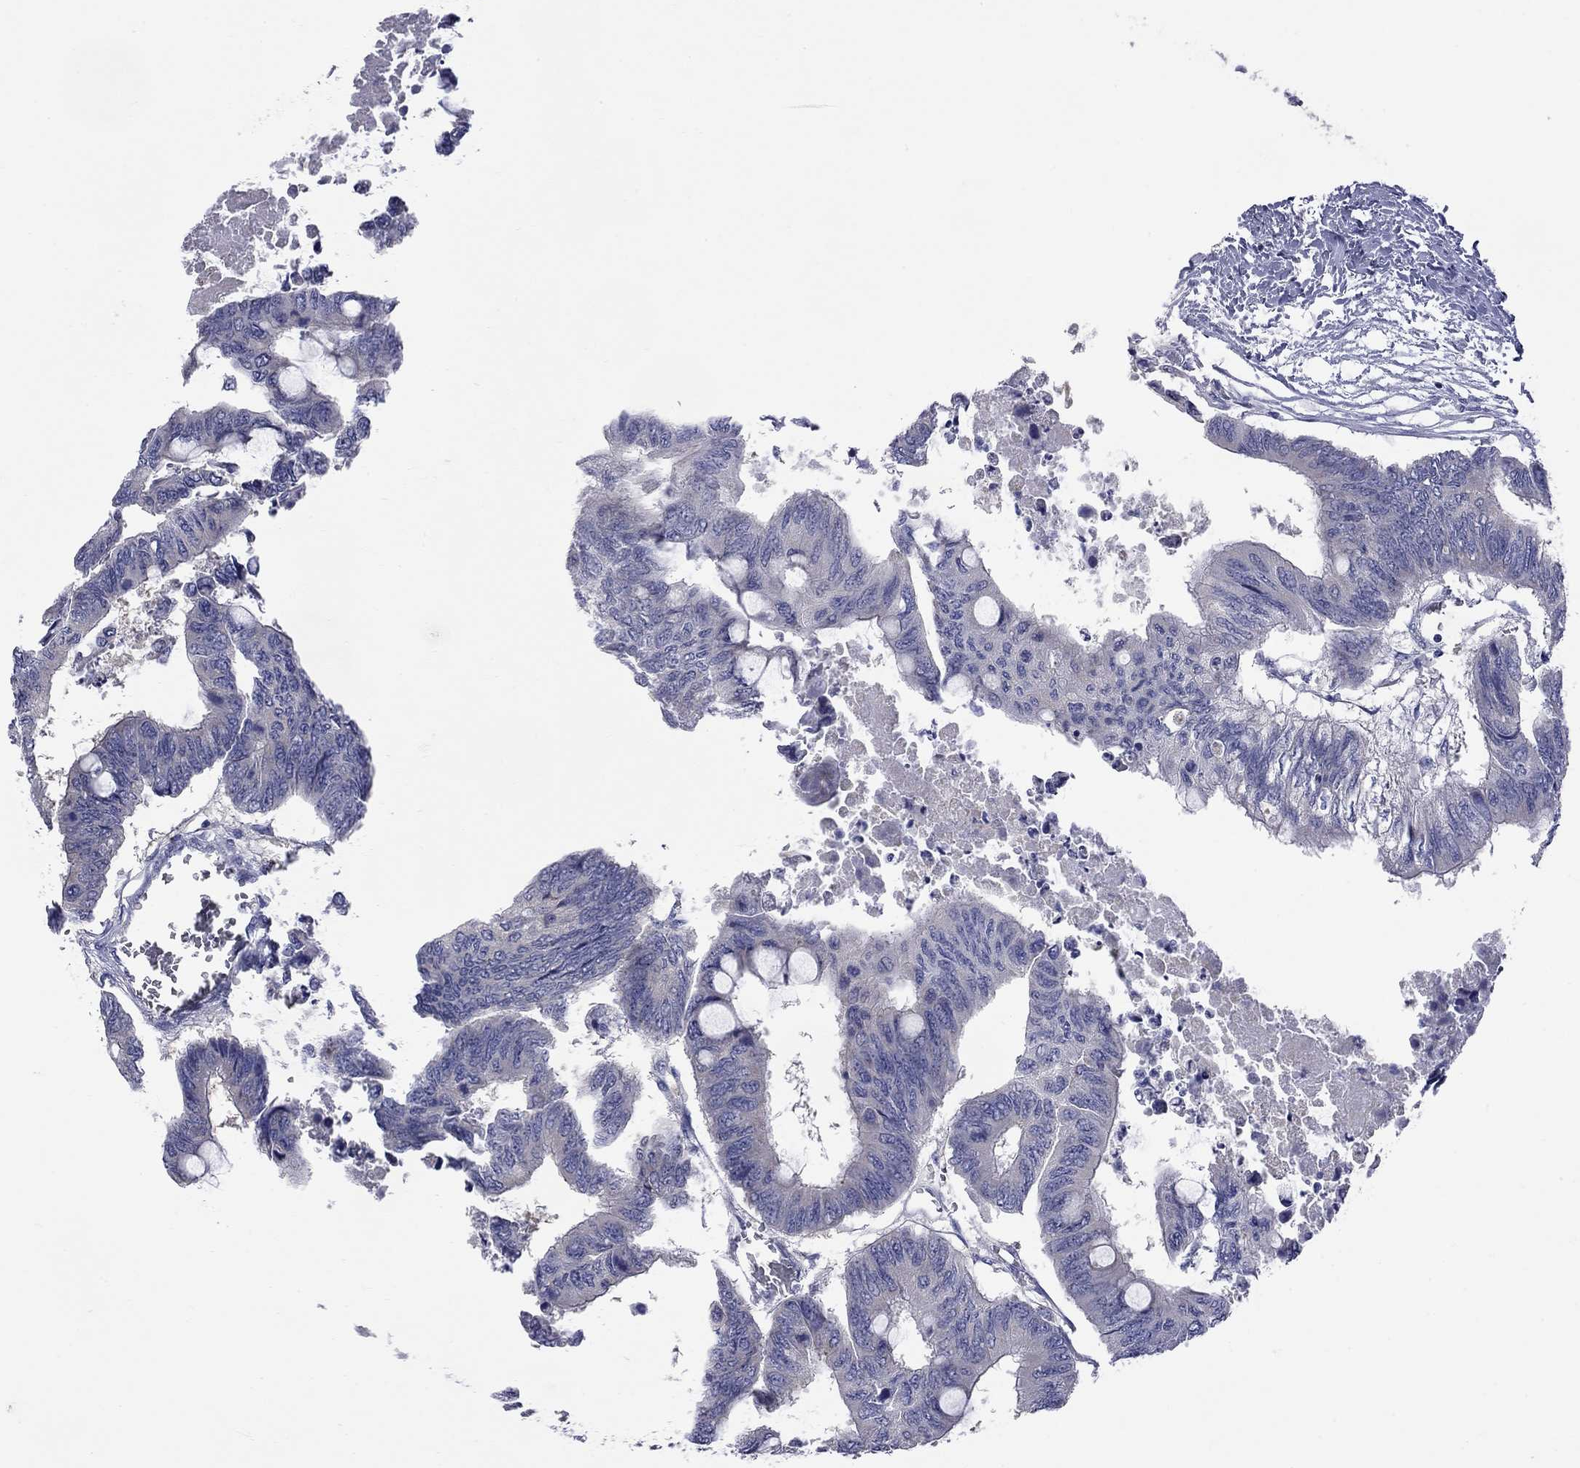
{"staining": {"intensity": "negative", "quantity": "none", "location": "none"}, "tissue": "colorectal cancer", "cell_type": "Tumor cells", "image_type": "cancer", "snomed": [{"axis": "morphology", "description": "Normal tissue, NOS"}, {"axis": "morphology", "description": "Adenocarcinoma, NOS"}, {"axis": "topography", "description": "Rectum"}, {"axis": "topography", "description": "Peripheral nerve tissue"}], "caption": "Colorectal adenocarcinoma stained for a protein using immunohistochemistry exhibits no expression tumor cells.", "gene": "ABCB4", "patient": {"sex": "male", "age": 92}}